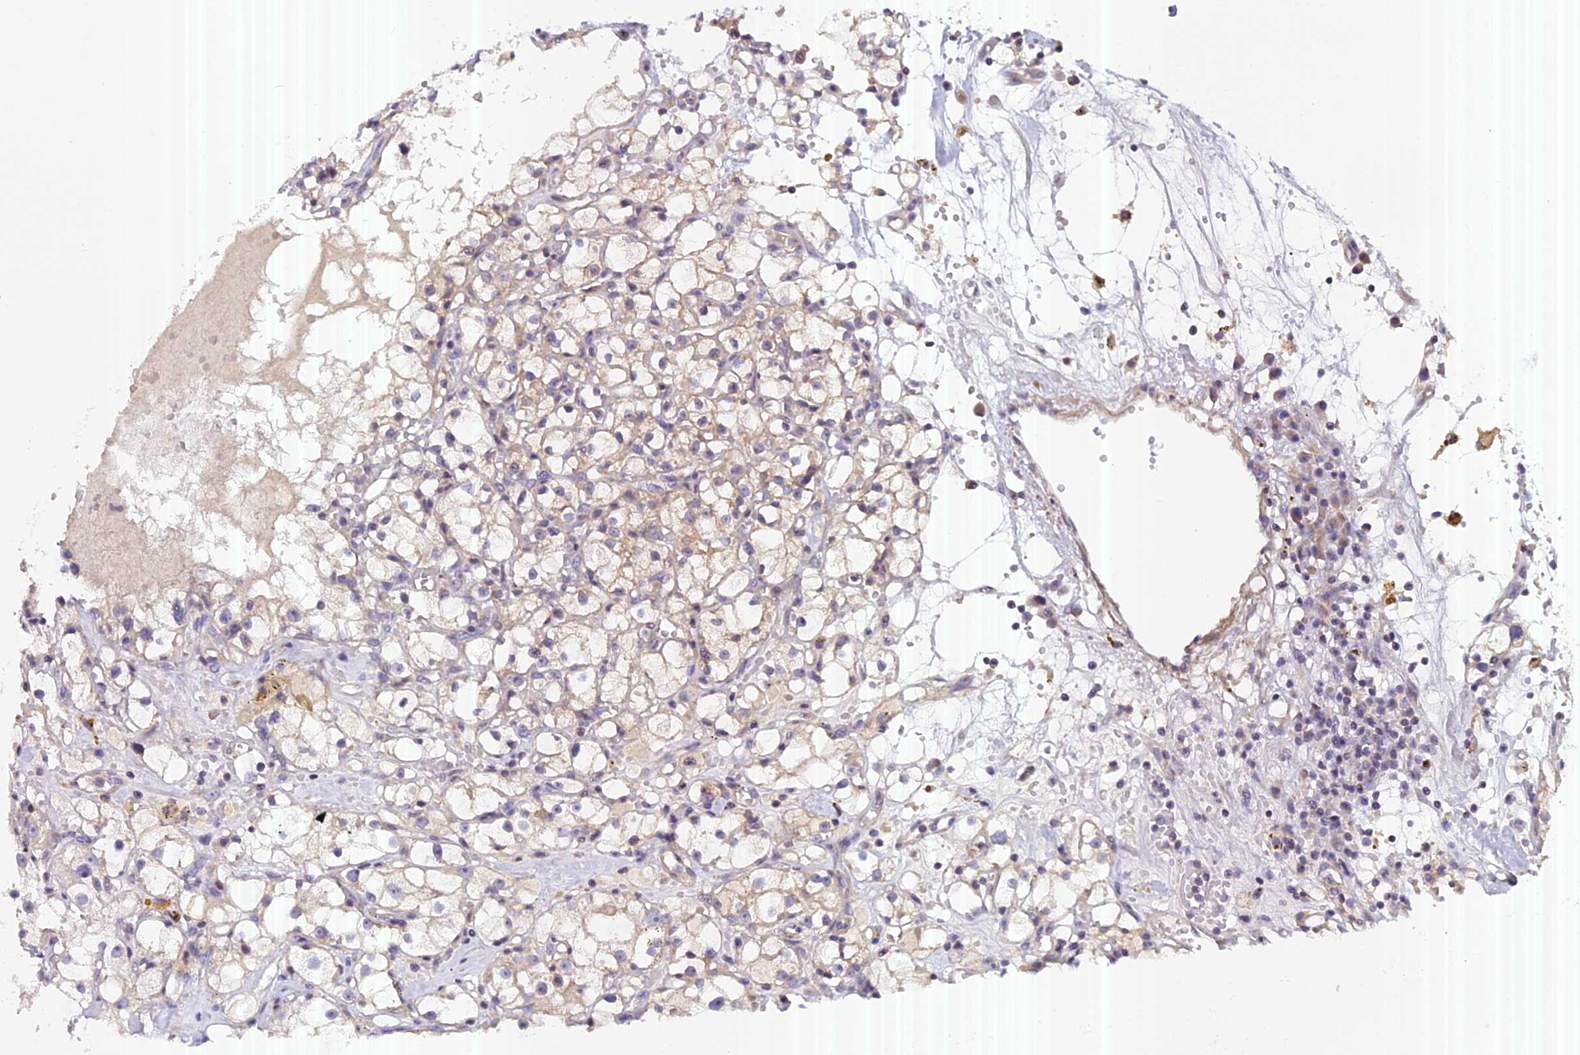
{"staining": {"intensity": "weak", "quantity": "<25%", "location": "cytoplasmic/membranous"}, "tissue": "renal cancer", "cell_type": "Tumor cells", "image_type": "cancer", "snomed": [{"axis": "morphology", "description": "Adenocarcinoma, NOS"}, {"axis": "topography", "description": "Kidney"}], "caption": "Immunohistochemistry photomicrograph of human adenocarcinoma (renal) stained for a protein (brown), which demonstrates no expression in tumor cells.", "gene": "FAM98C", "patient": {"sex": "male", "age": 56}}